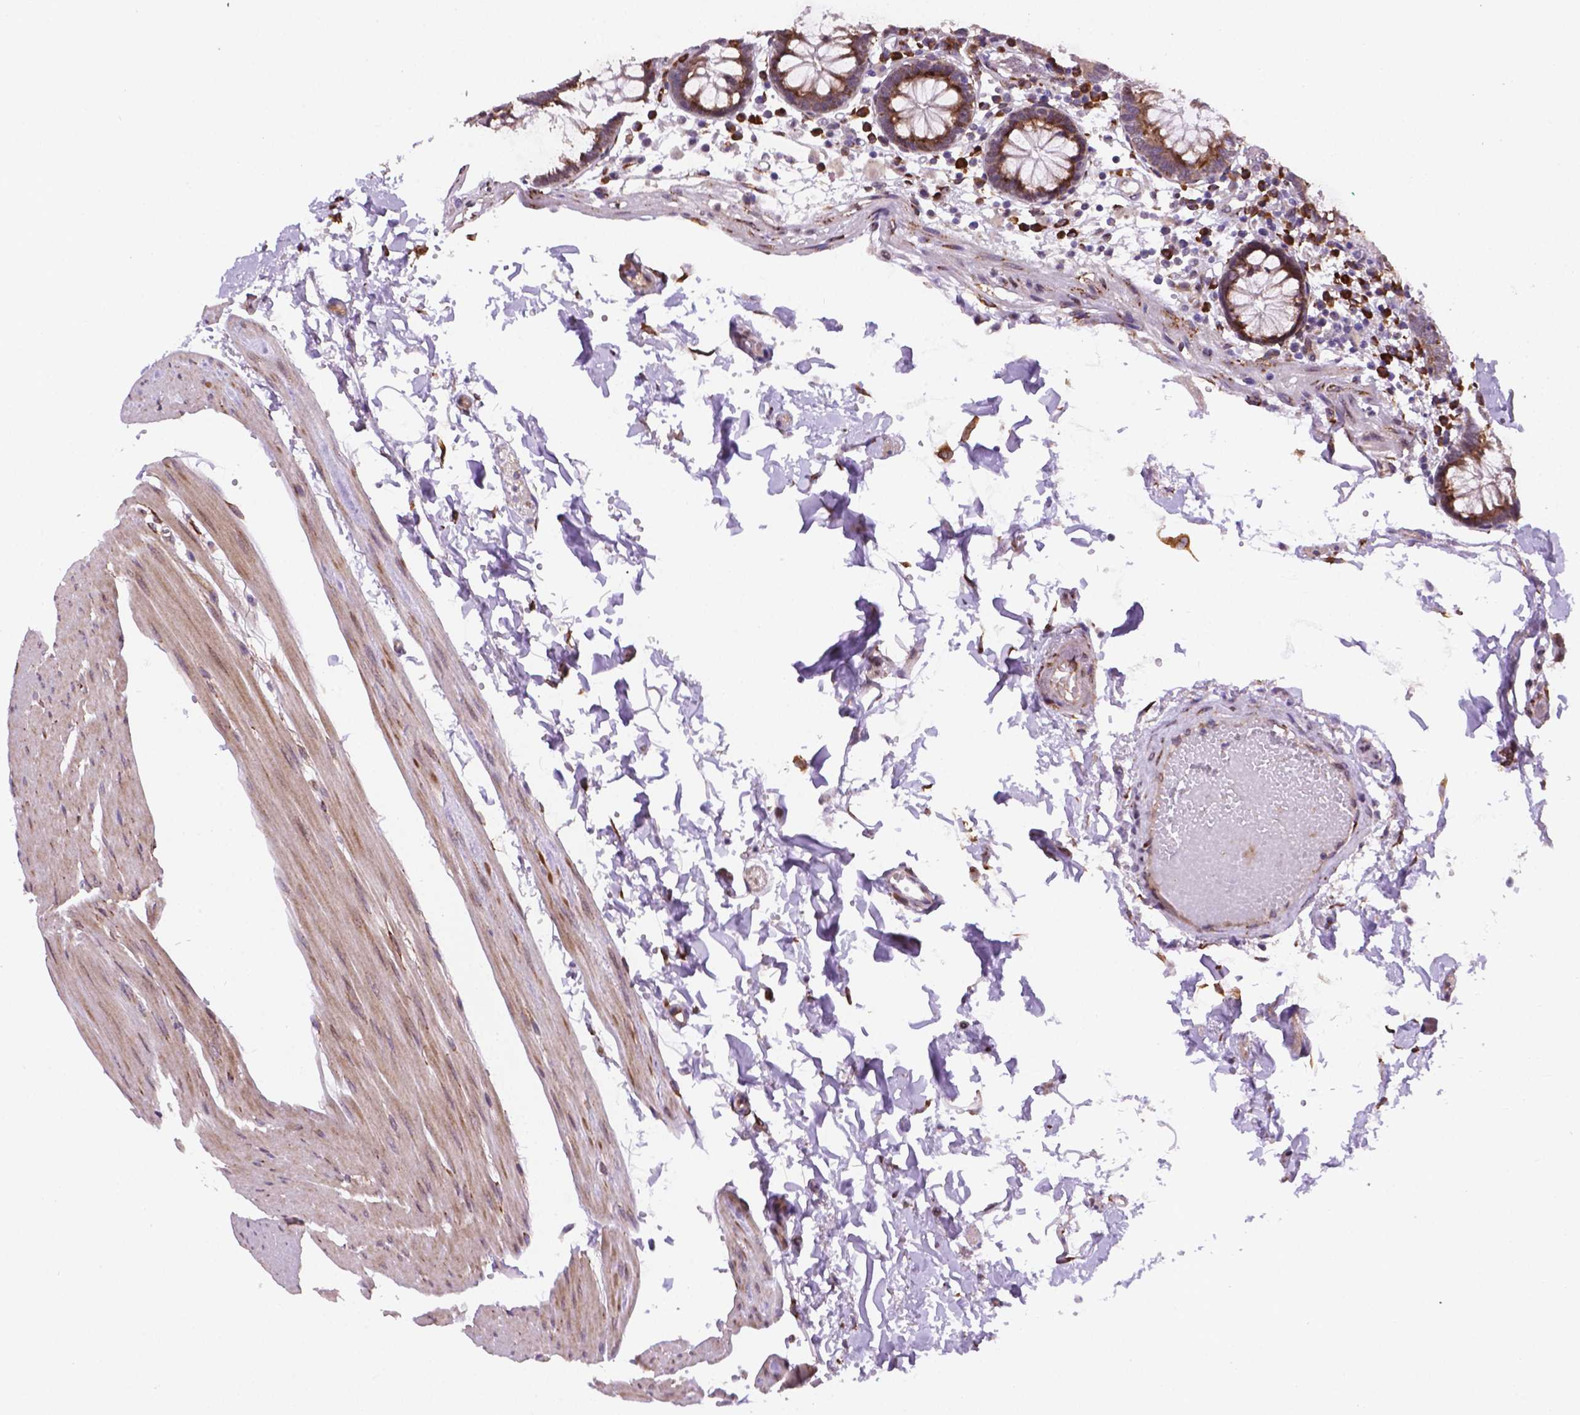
{"staining": {"intensity": "moderate", "quantity": "25%-75%", "location": "cytoplasmic/membranous"}, "tissue": "colon", "cell_type": "Endothelial cells", "image_type": "normal", "snomed": [{"axis": "morphology", "description": "Normal tissue, NOS"}, {"axis": "morphology", "description": "Adenocarcinoma, NOS"}, {"axis": "topography", "description": "Colon"}], "caption": "IHC staining of normal colon, which shows medium levels of moderate cytoplasmic/membranous positivity in about 25%-75% of endothelial cells indicating moderate cytoplasmic/membranous protein staining. The staining was performed using DAB (3,3'-diaminobenzidine) (brown) for protein detection and nuclei were counterstained in hematoxylin (blue).", "gene": "FNIP1", "patient": {"sex": "male", "age": 83}}